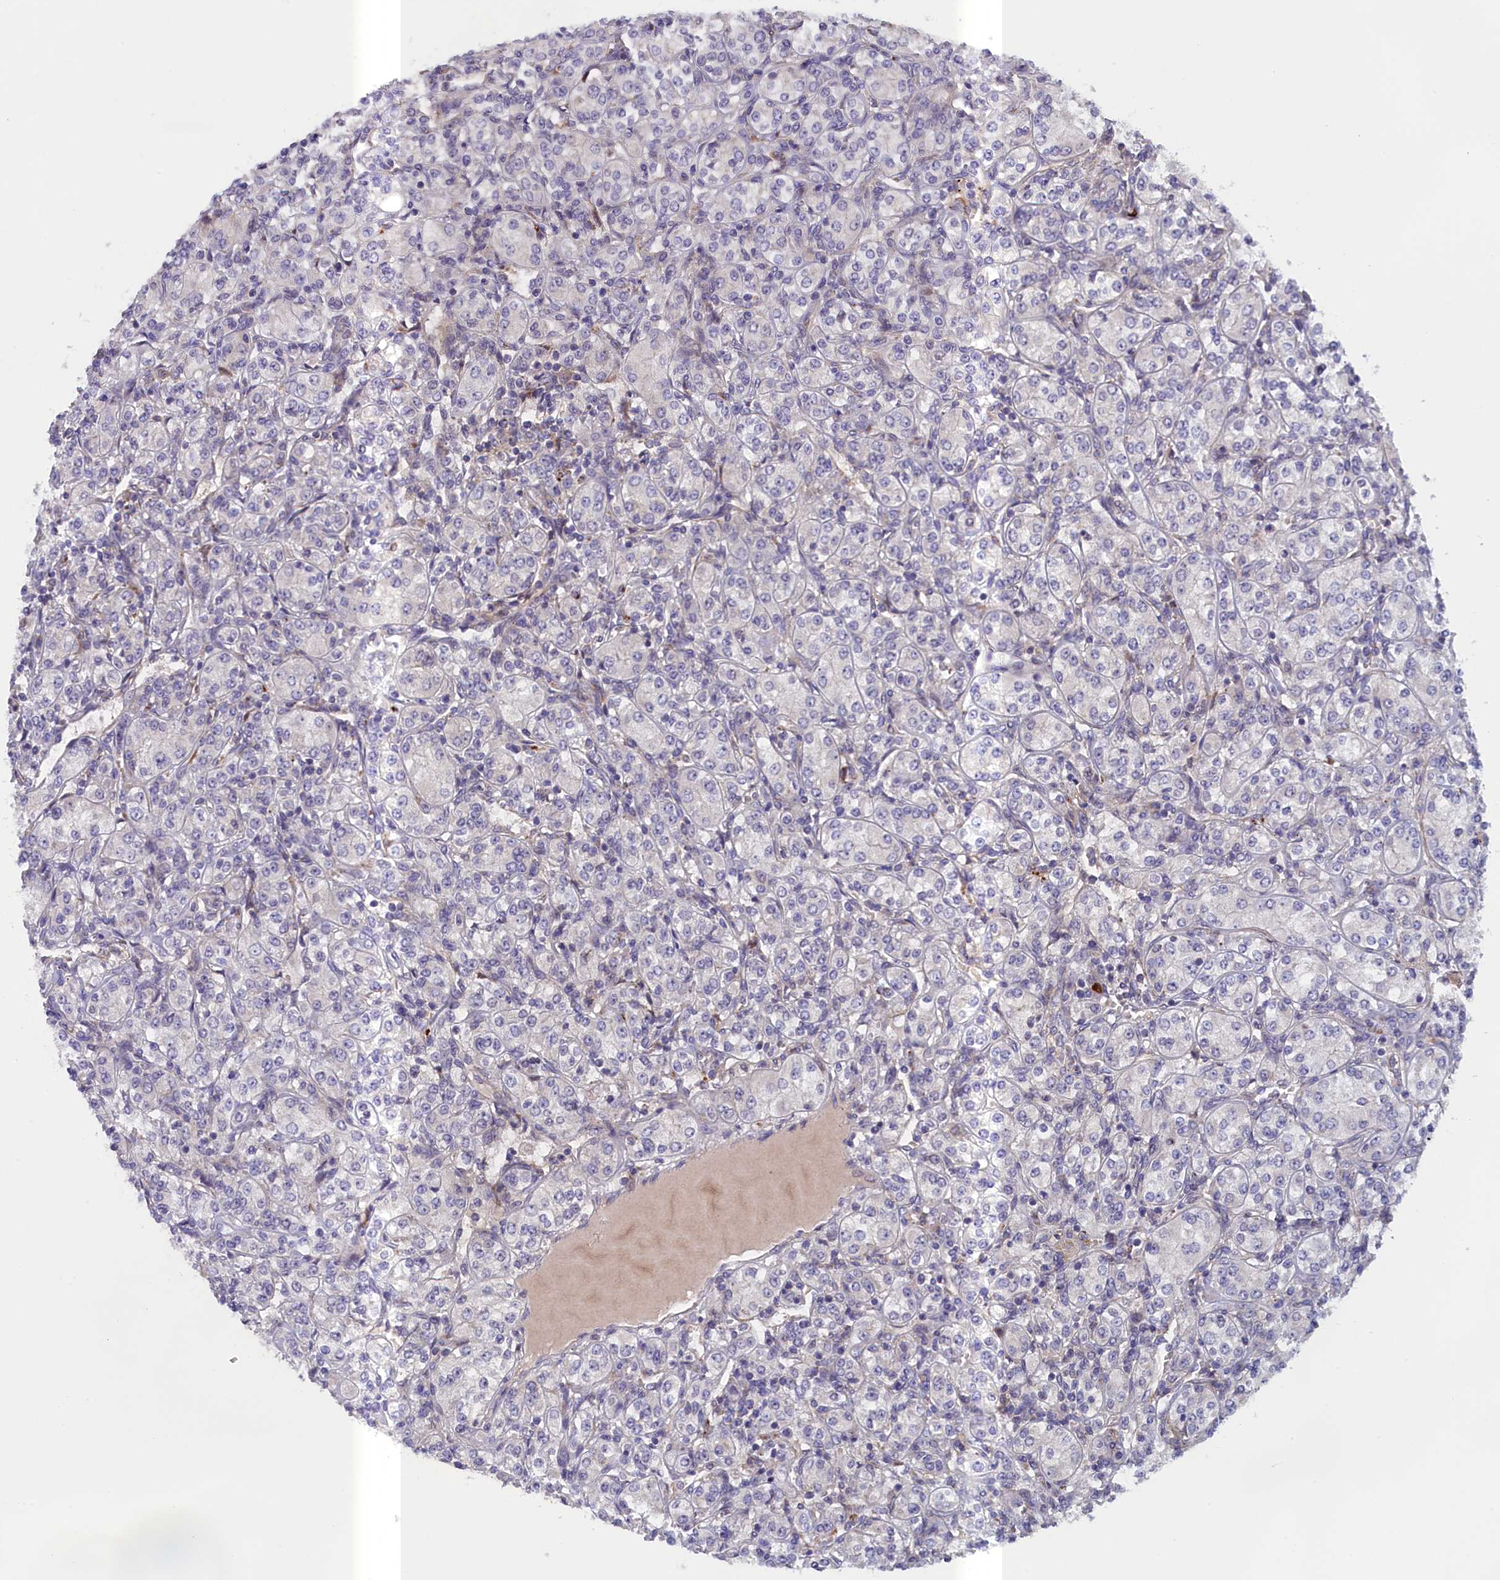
{"staining": {"intensity": "negative", "quantity": "none", "location": "none"}, "tissue": "renal cancer", "cell_type": "Tumor cells", "image_type": "cancer", "snomed": [{"axis": "morphology", "description": "Adenocarcinoma, NOS"}, {"axis": "topography", "description": "Kidney"}], "caption": "Tumor cells show no significant protein expression in adenocarcinoma (renal).", "gene": "IGFALS", "patient": {"sex": "male", "age": 77}}